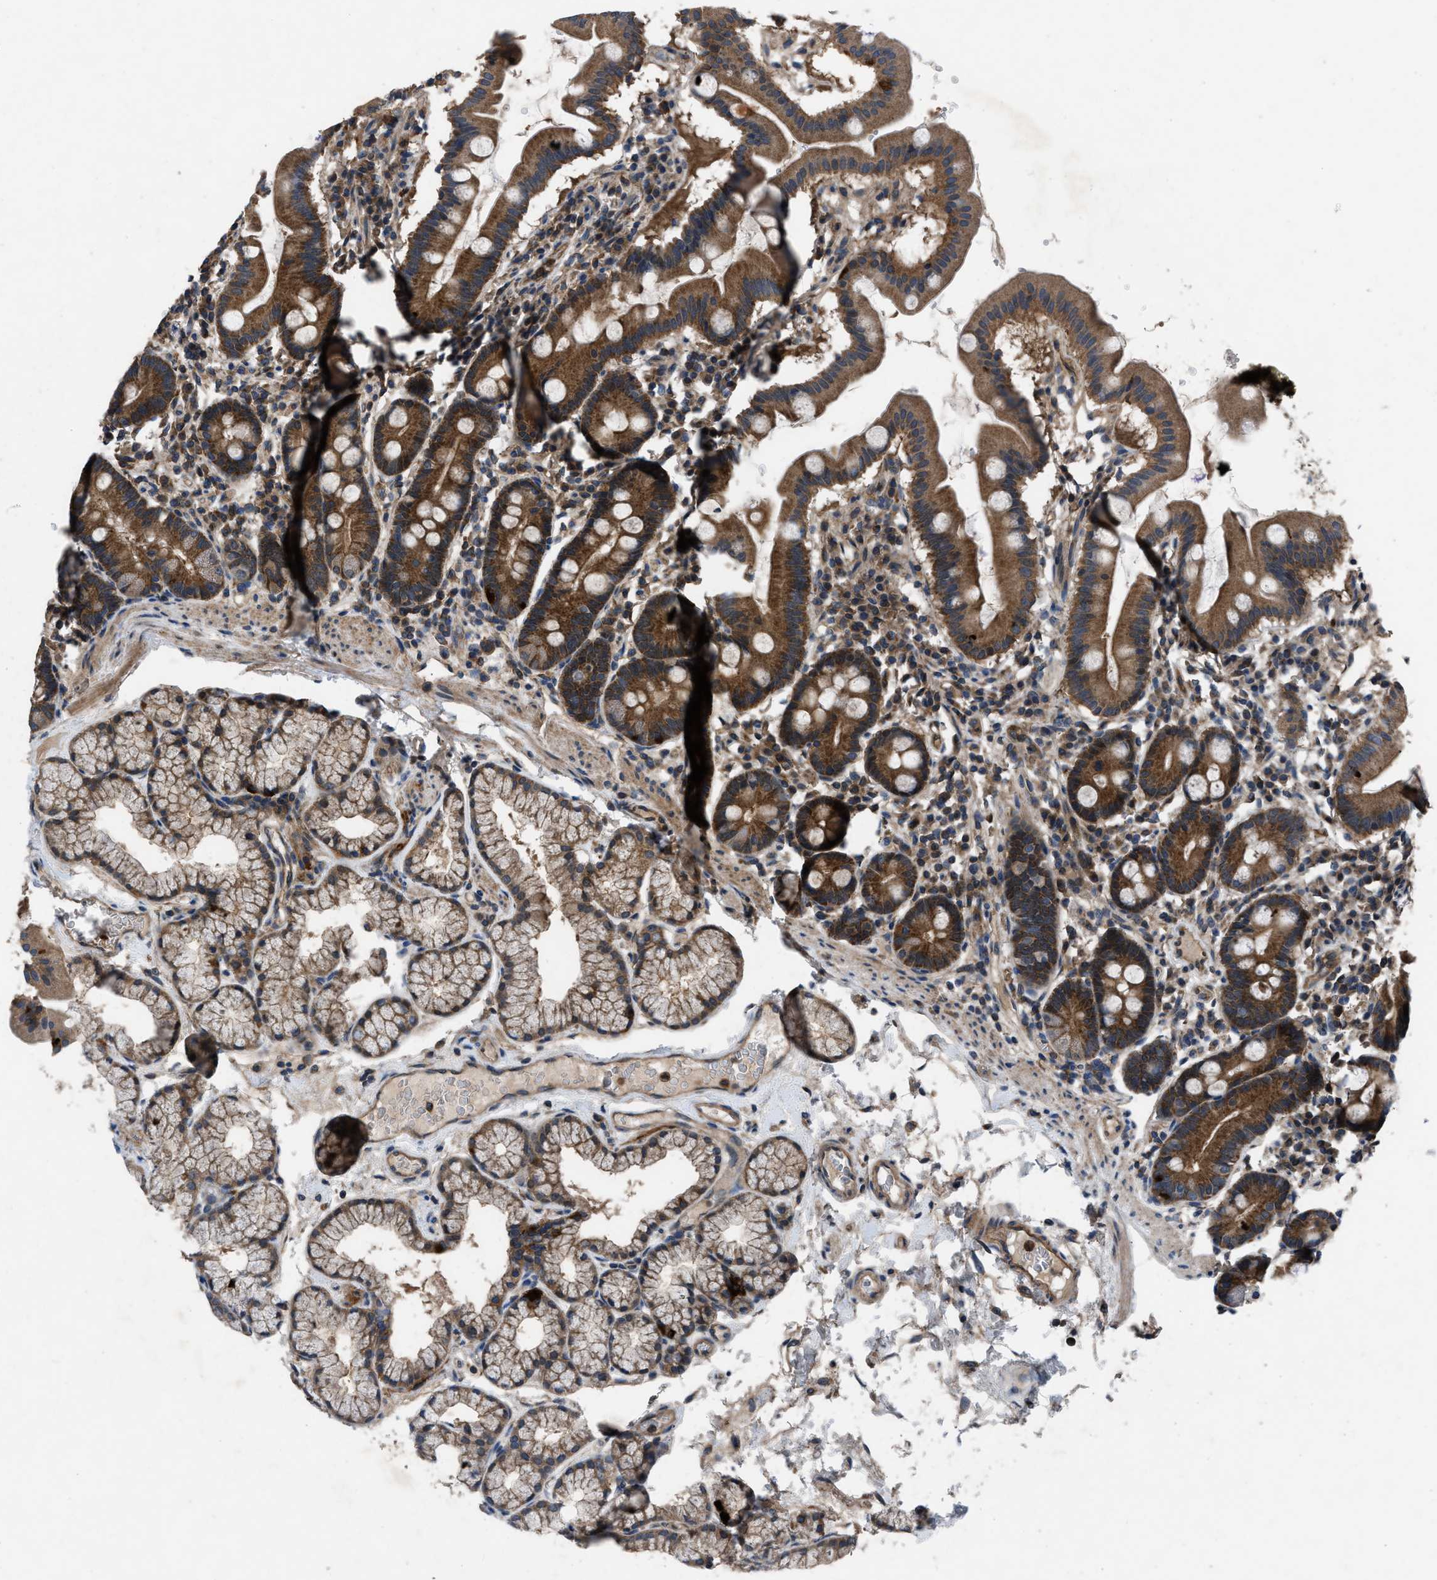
{"staining": {"intensity": "moderate", "quantity": ">75%", "location": "cytoplasmic/membranous"}, "tissue": "duodenum", "cell_type": "Glandular cells", "image_type": "normal", "snomed": [{"axis": "morphology", "description": "Normal tissue, NOS"}, {"axis": "topography", "description": "Duodenum"}], "caption": "Immunohistochemical staining of normal human duodenum demonstrates medium levels of moderate cytoplasmic/membranous staining in approximately >75% of glandular cells.", "gene": "USP25", "patient": {"sex": "male", "age": 50}}